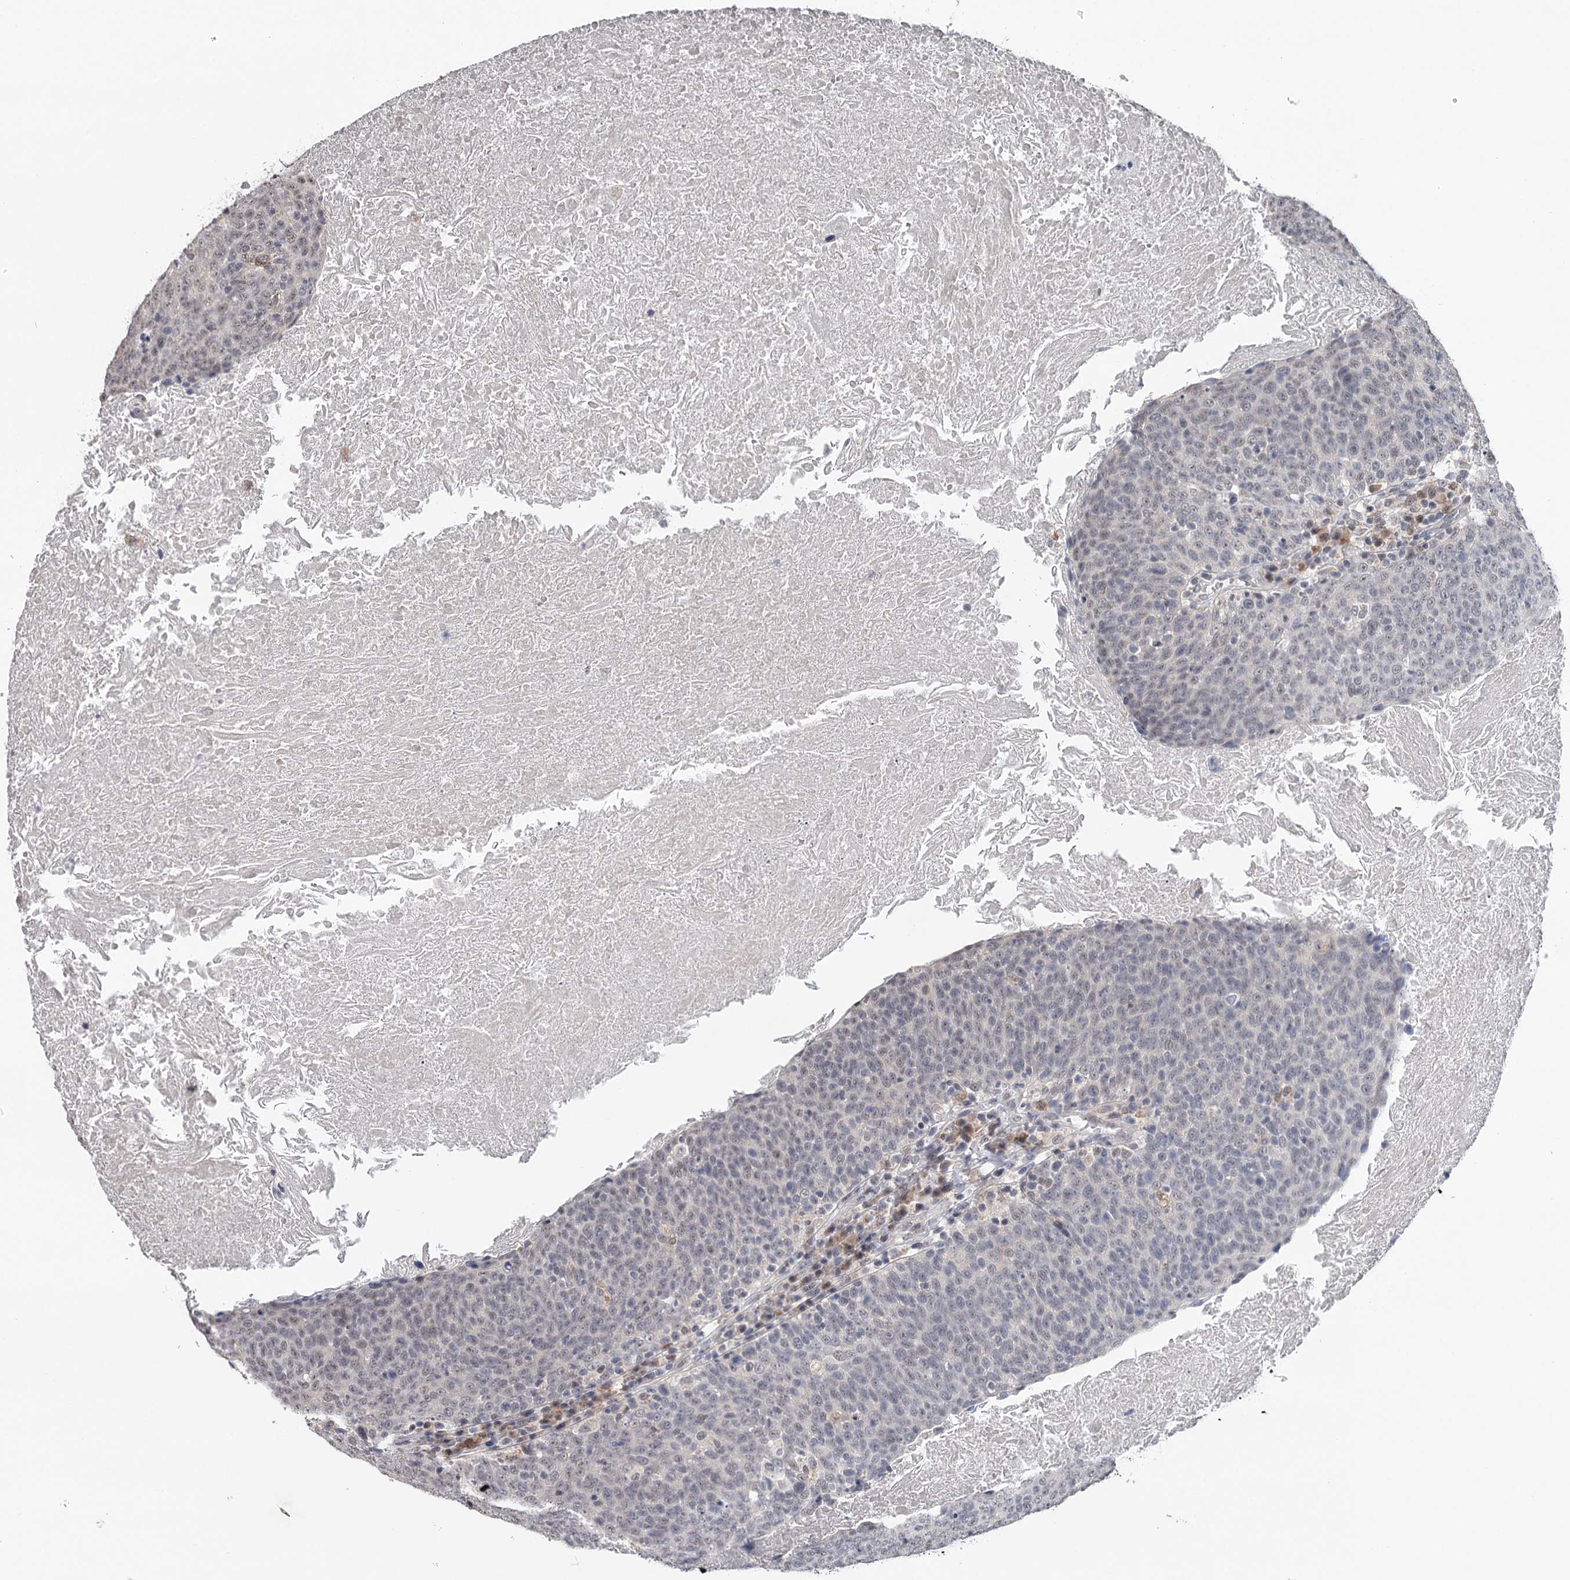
{"staining": {"intensity": "weak", "quantity": "25%-75%", "location": "nuclear"}, "tissue": "head and neck cancer", "cell_type": "Tumor cells", "image_type": "cancer", "snomed": [{"axis": "morphology", "description": "Squamous cell carcinoma, NOS"}, {"axis": "morphology", "description": "Squamous cell carcinoma, metastatic, NOS"}, {"axis": "topography", "description": "Lymph node"}, {"axis": "topography", "description": "Head-Neck"}], "caption": "High-power microscopy captured an IHC photomicrograph of head and neck squamous cell carcinoma, revealing weak nuclear staining in approximately 25%-75% of tumor cells. (IHC, brightfield microscopy, high magnification).", "gene": "GTSF1", "patient": {"sex": "male", "age": 62}}